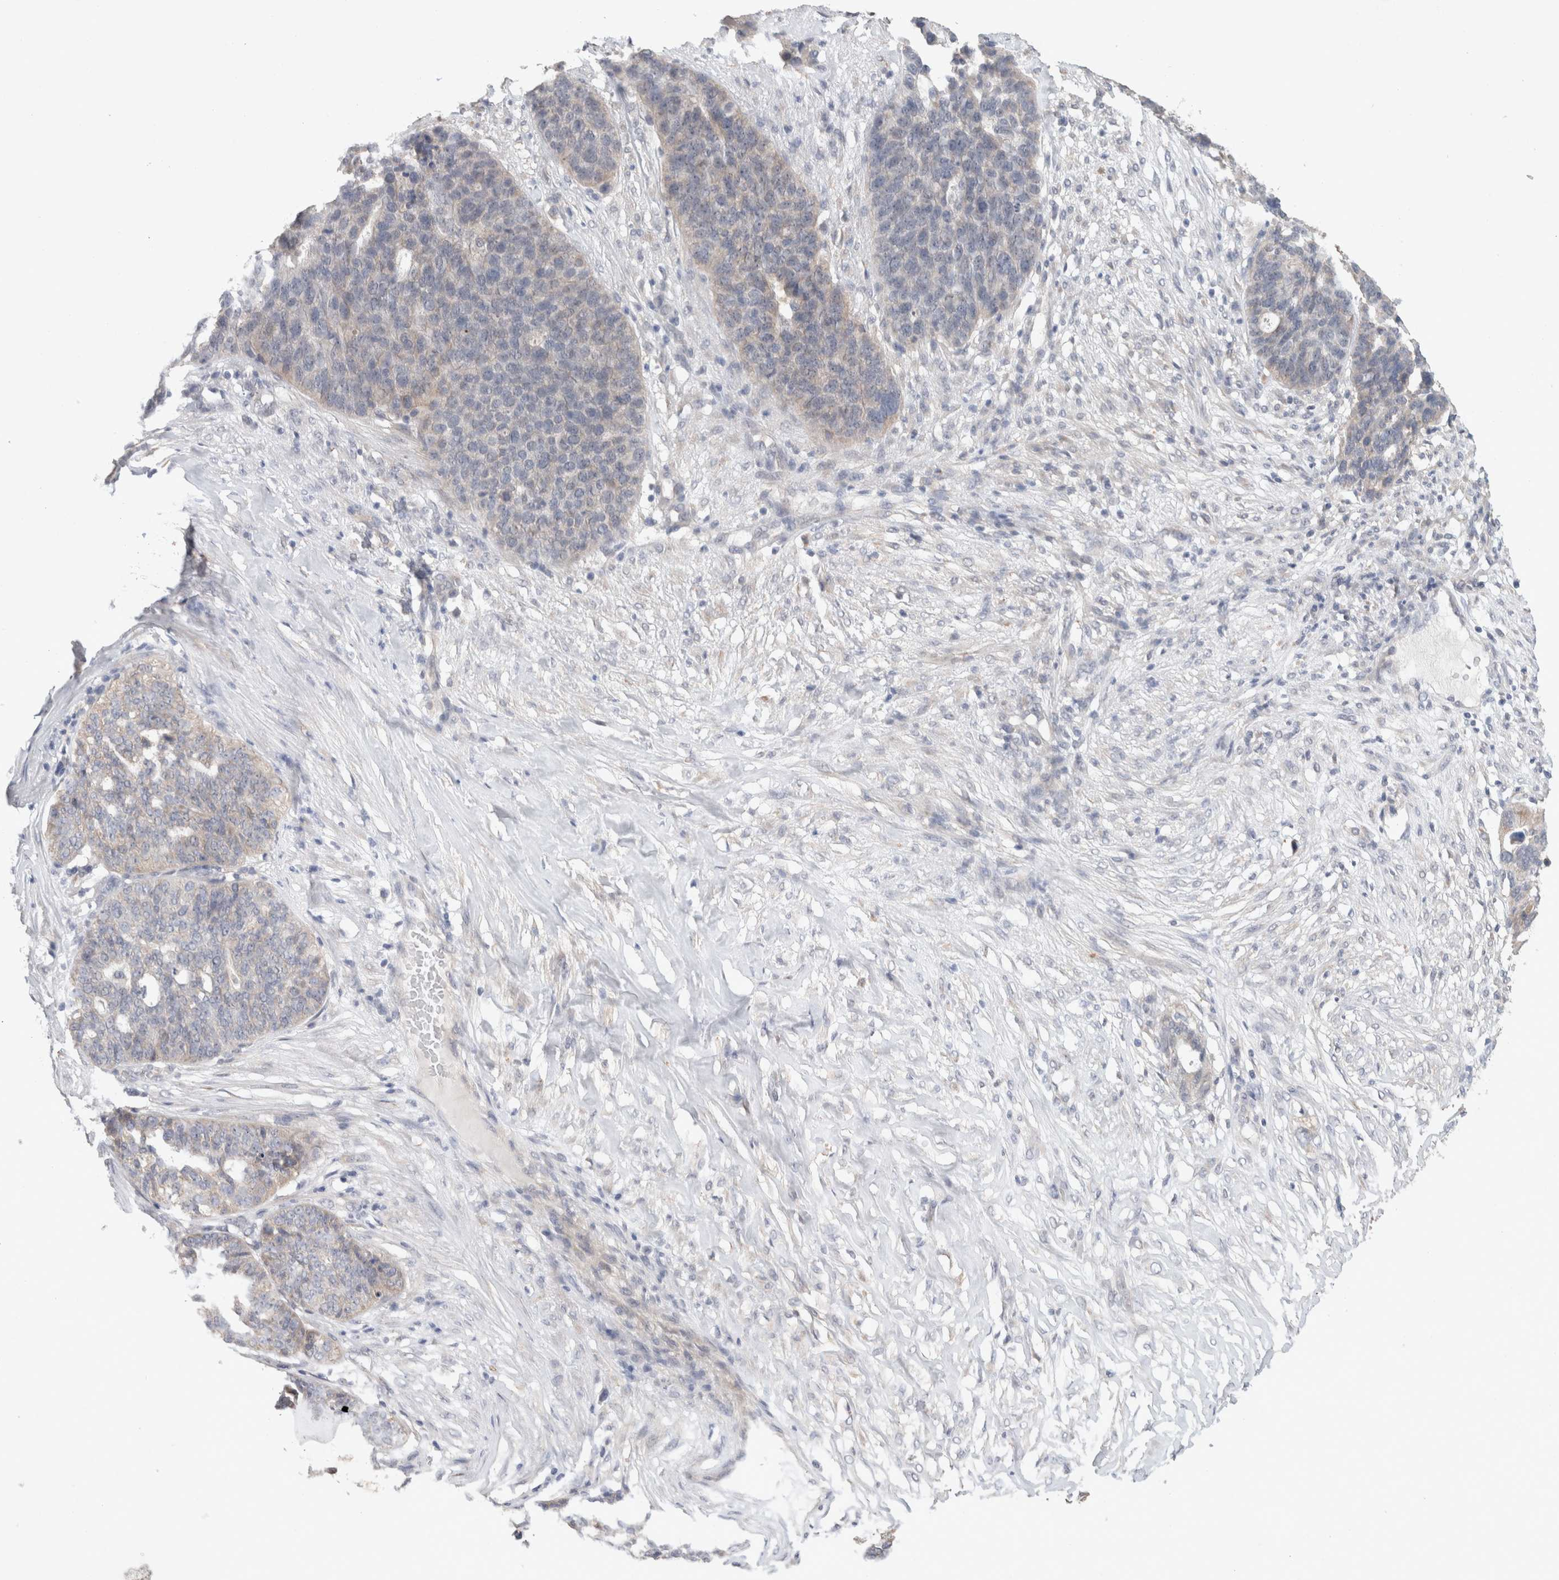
{"staining": {"intensity": "negative", "quantity": "none", "location": "none"}, "tissue": "ovarian cancer", "cell_type": "Tumor cells", "image_type": "cancer", "snomed": [{"axis": "morphology", "description": "Cystadenocarcinoma, serous, NOS"}, {"axis": "topography", "description": "Ovary"}], "caption": "Ovarian cancer stained for a protein using IHC shows no expression tumor cells.", "gene": "RAB14", "patient": {"sex": "female", "age": 59}}